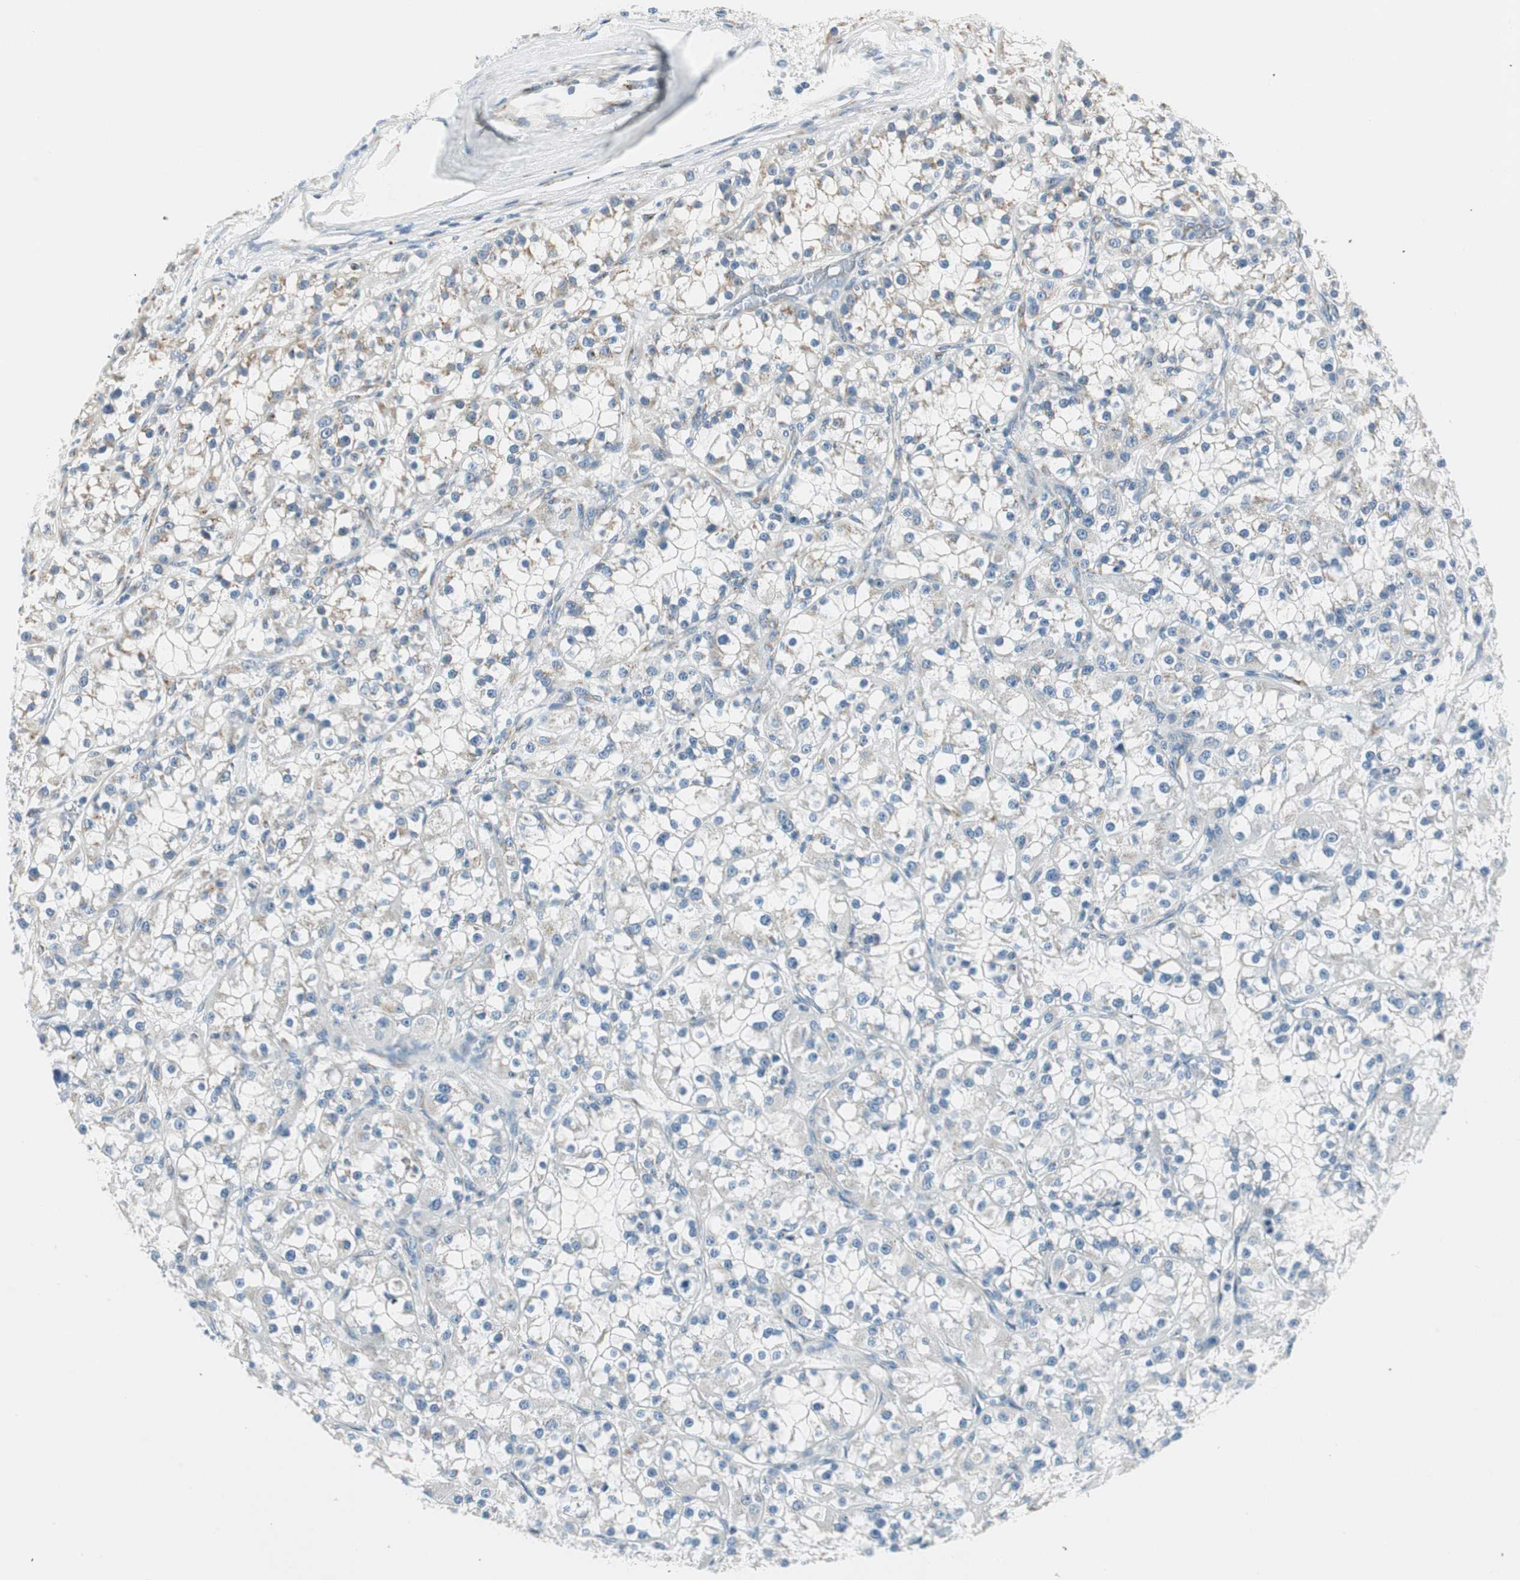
{"staining": {"intensity": "weak", "quantity": "<25%", "location": "cytoplasmic/membranous"}, "tissue": "renal cancer", "cell_type": "Tumor cells", "image_type": "cancer", "snomed": [{"axis": "morphology", "description": "Adenocarcinoma, NOS"}, {"axis": "topography", "description": "Kidney"}], "caption": "Photomicrograph shows no significant protein positivity in tumor cells of renal cancer (adenocarcinoma).", "gene": "TMF1", "patient": {"sex": "female", "age": 52}}